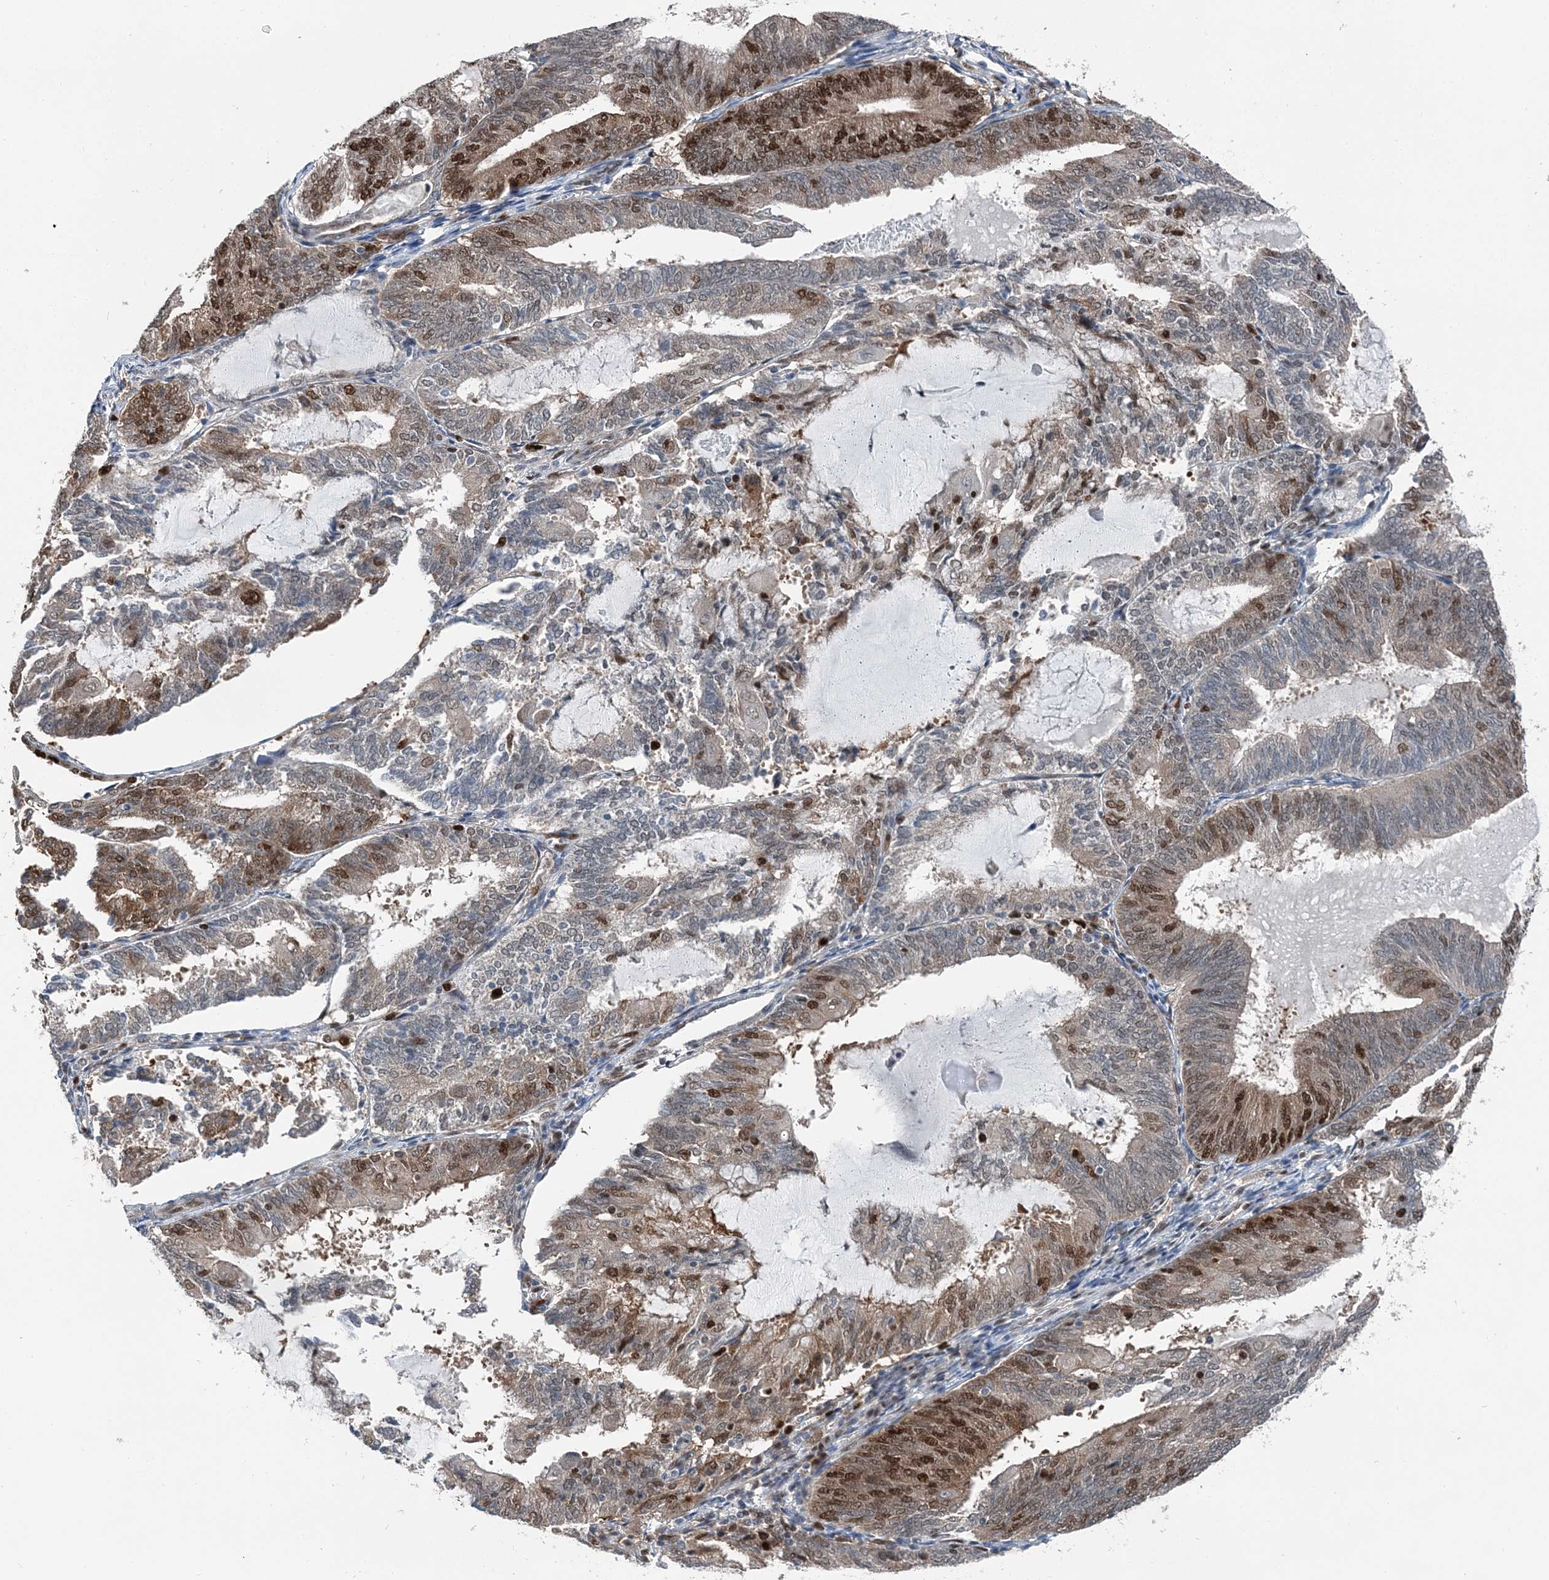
{"staining": {"intensity": "moderate", "quantity": "25%-75%", "location": "cytoplasmic/membranous,nuclear"}, "tissue": "endometrial cancer", "cell_type": "Tumor cells", "image_type": "cancer", "snomed": [{"axis": "morphology", "description": "Adenocarcinoma, NOS"}, {"axis": "topography", "description": "Endometrium"}], "caption": "This is an image of immunohistochemistry staining of endometrial cancer (adenocarcinoma), which shows moderate staining in the cytoplasmic/membranous and nuclear of tumor cells.", "gene": "HAT1", "patient": {"sex": "female", "age": 81}}